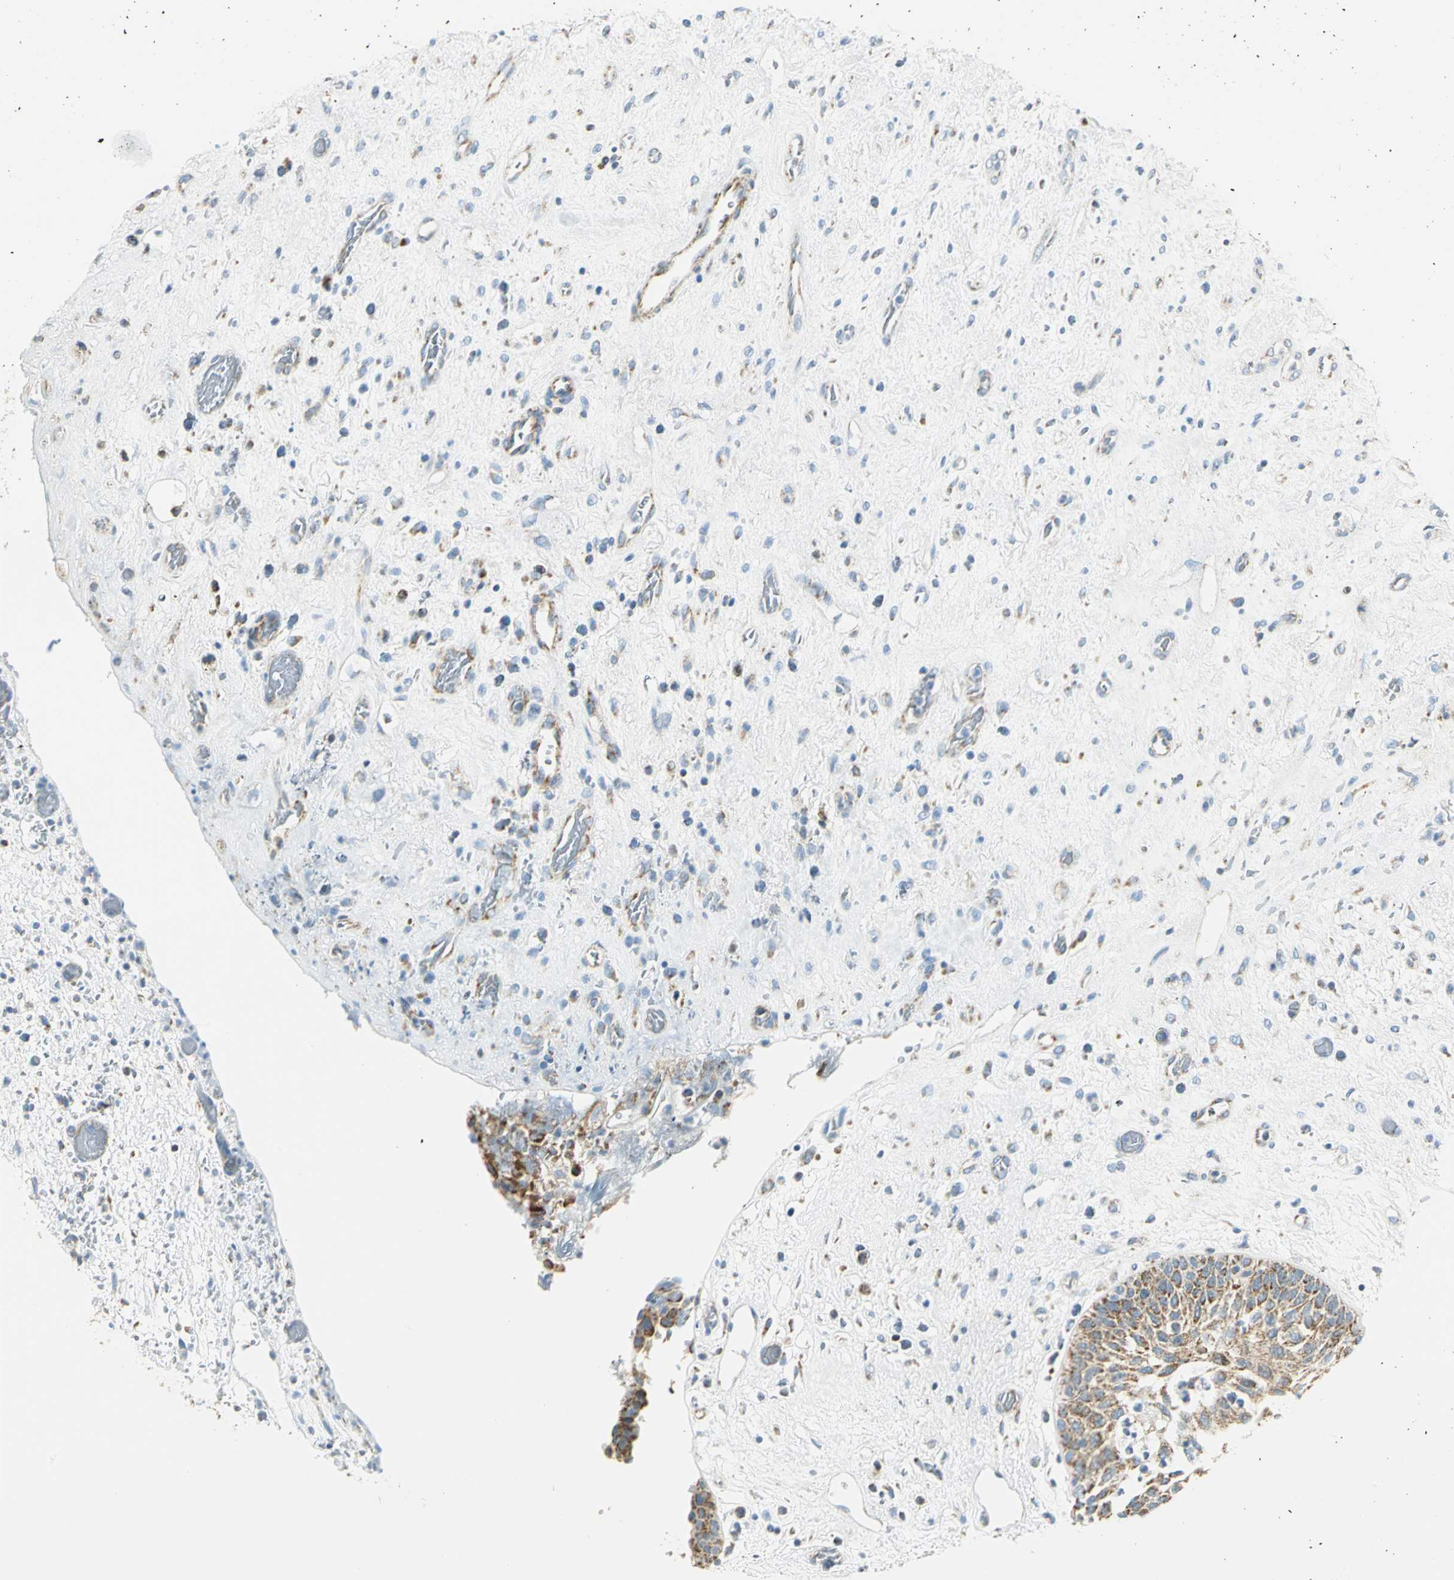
{"staining": {"intensity": "moderate", "quantity": ">75%", "location": "cytoplasmic/membranous"}, "tissue": "urinary bladder", "cell_type": "Urothelial cells", "image_type": "normal", "snomed": [{"axis": "morphology", "description": "Normal tissue, NOS"}, {"axis": "topography", "description": "Urinary bladder"}], "caption": "This image exhibits benign urinary bladder stained with immunohistochemistry (IHC) to label a protein in brown. The cytoplasmic/membranous of urothelial cells show moderate positivity for the protein. Nuclei are counter-stained blue.", "gene": "NTRK1", "patient": {"sex": "male", "age": 48}}